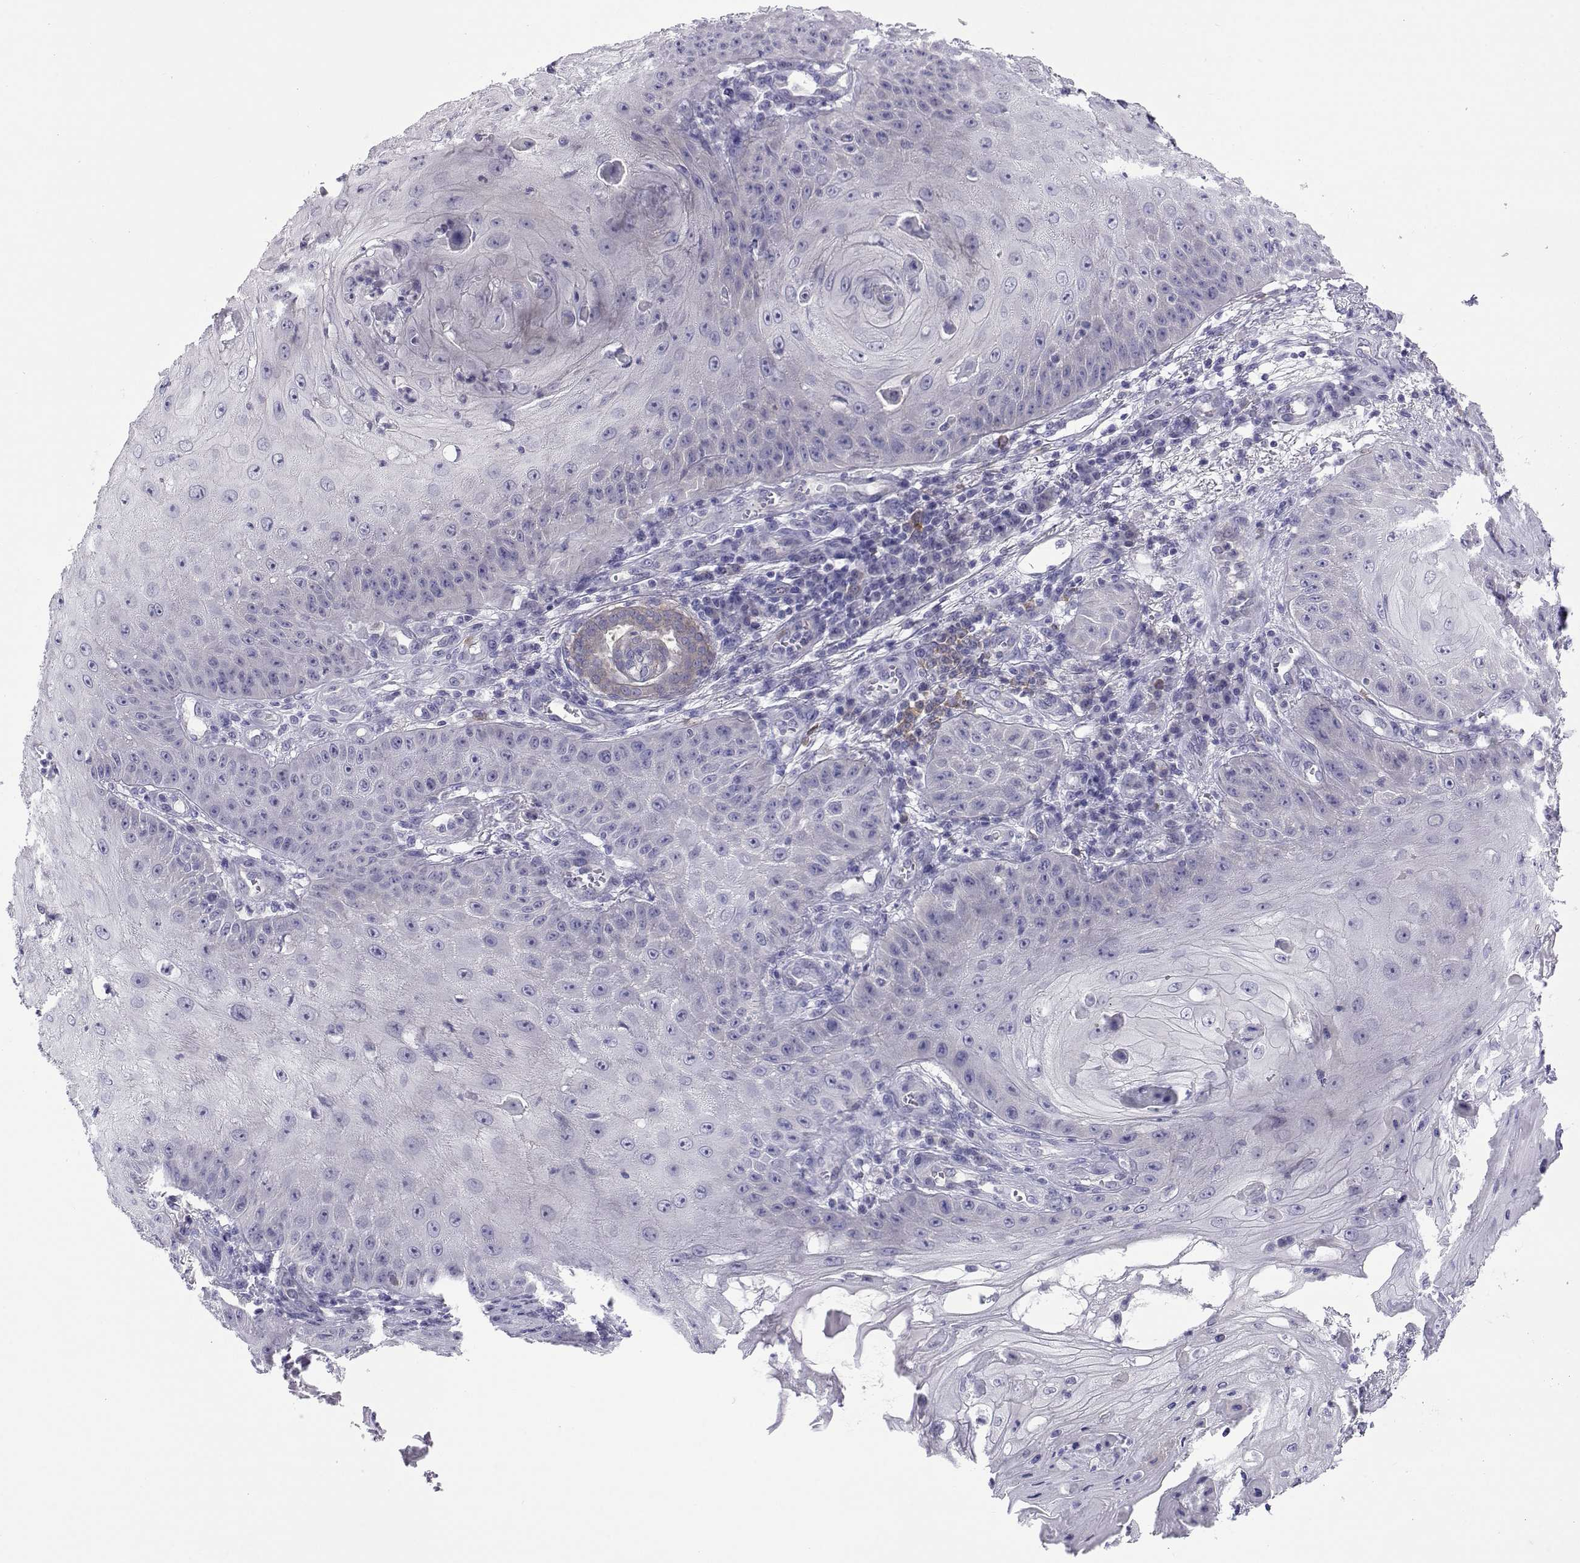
{"staining": {"intensity": "negative", "quantity": "none", "location": "none"}, "tissue": "skin cancer", "cell_type": "Tumor cells", "image_type": "cancer", "snomed": [{"axis": "morphology", "description": "Squamous cell carcinoma, NOS"}, {"axis": "topography", "description": "Skin"}], "caption": "IHC image of human skin cancer stained for a protein (brown), which exhibits no staining in tumor cells. (DAB immunohistochemistry, high magnification).", "gene": "COL22A1", "patient": {"sex": "male", "age": 70}}